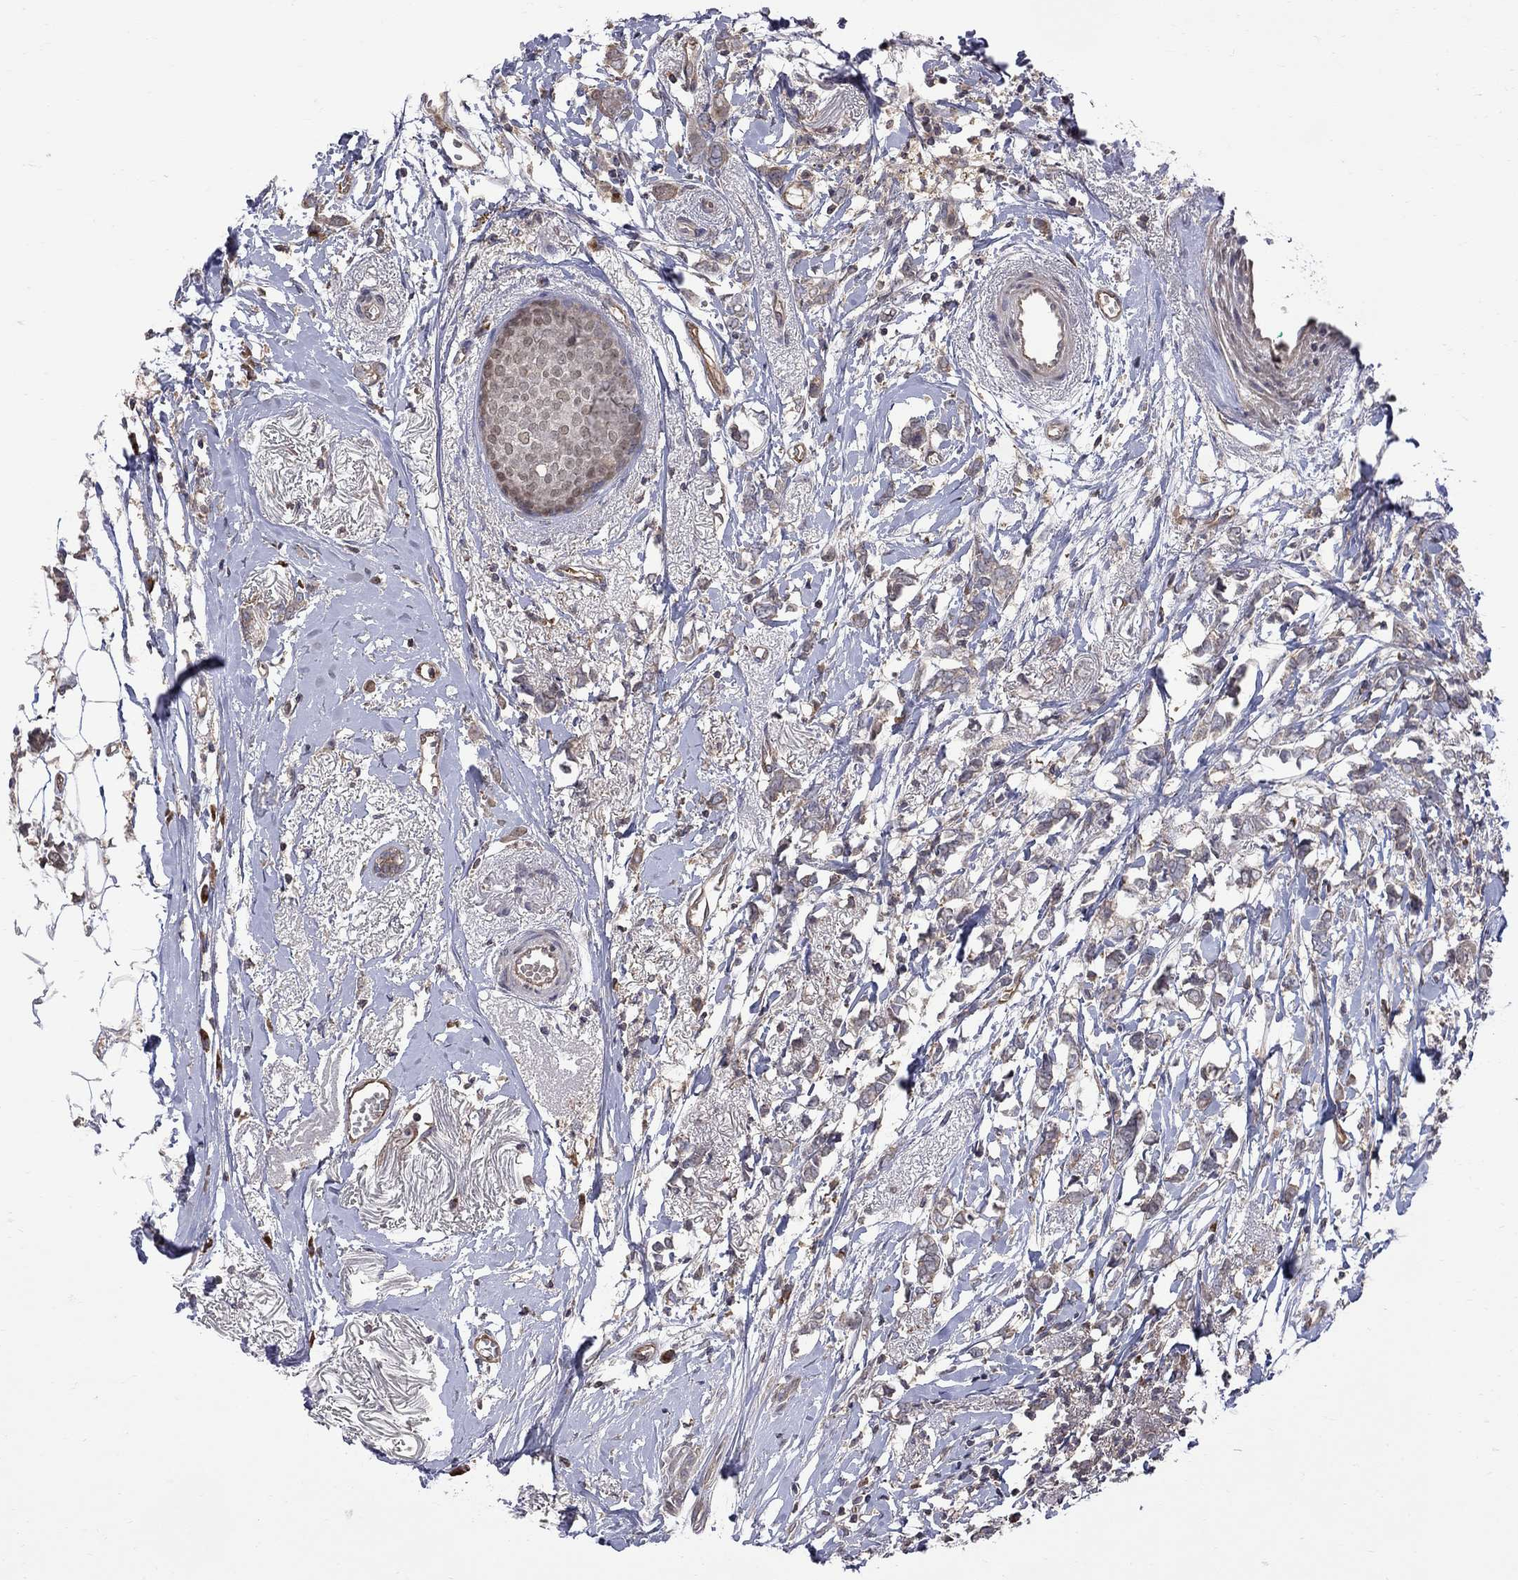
{"staining": {"intensity": "negative", "quantity": "none", "location": "none"}, "tissue": "breast cancer", "cell_type": "Tumor cells", "image_type": "cancer", "snomed": [{"axis": "morphology", "description": "Duct carcinoma"}, {"axis": "topography", "description": "Breast"}], "caption": "Immunohistochemical staining of human breast intraductal carcinoma demonstrates no significant staining in tumor cells.", "gene": "ABI3", "patient": {"sex": "female", "age": 40}}